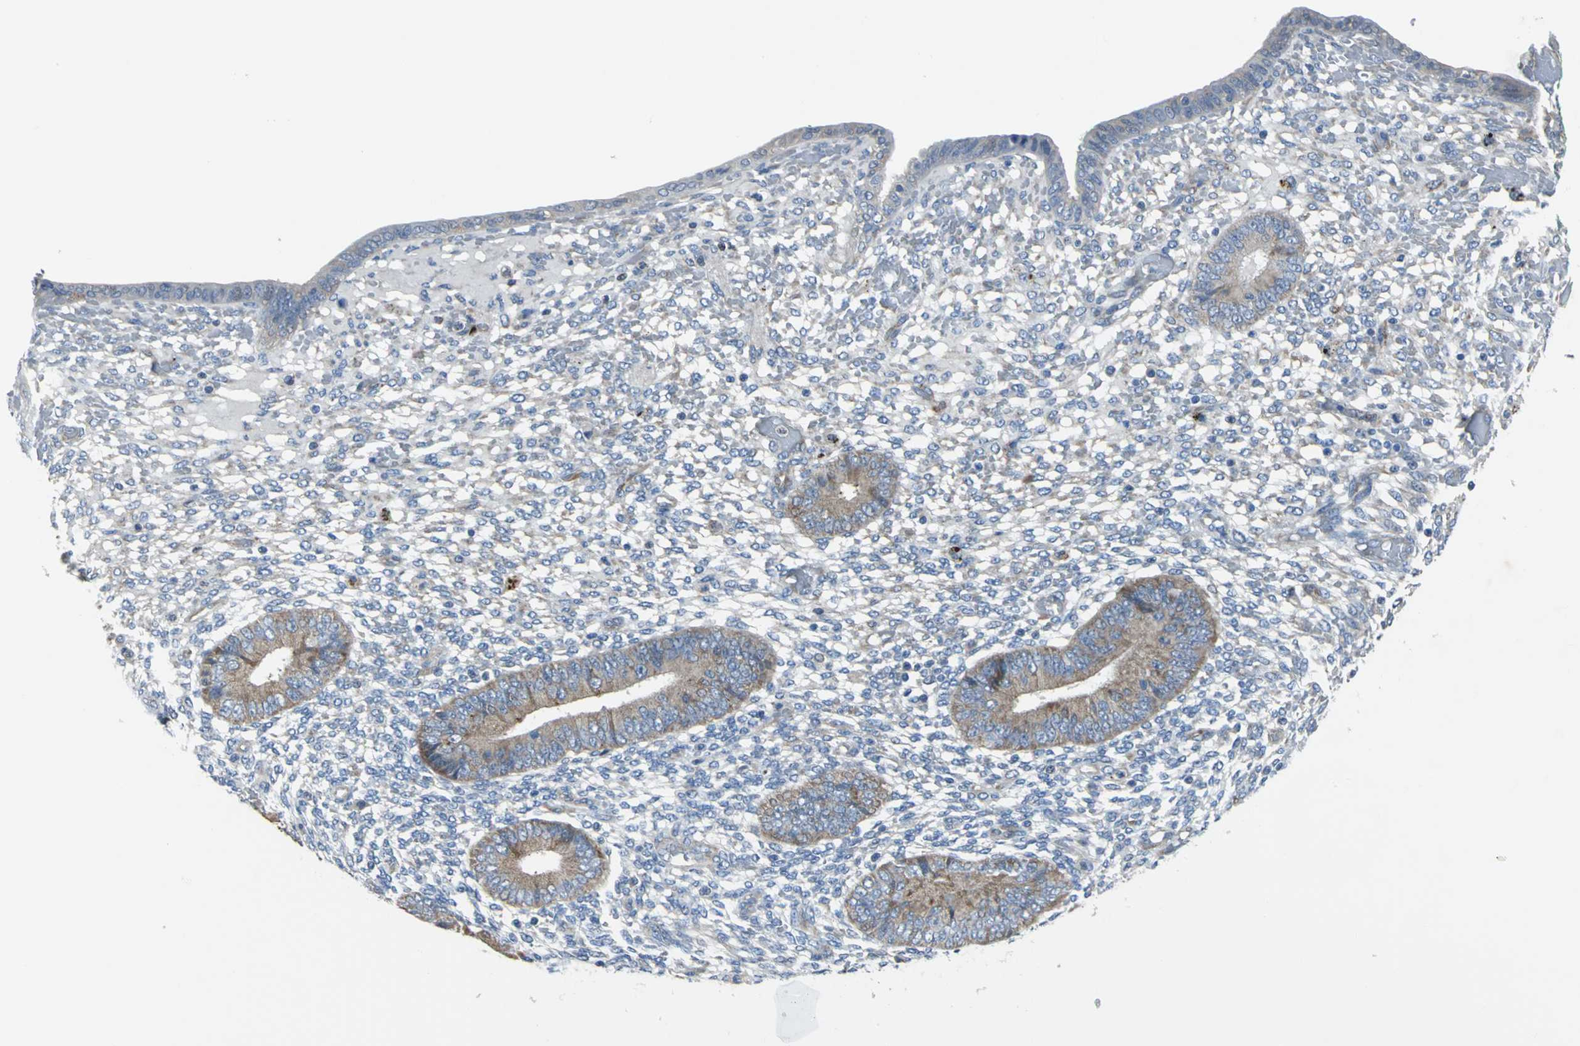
{"staining": {"intensity": "negative", "quantity": "none", "location": "none"}, "tissue": "endometrium", "cell_type": "Cells in endometrial stroma", "image_type": "normal", "snomed": [{"axis": "morphology", "description": "Normal tissue, NOS"}, {"axis": "topography", "description": "Endometrium"}], "caption": "Human endometrium stained for a protein using IHC exhibits no expression in cells in endometrial stroma.", "gene": "EIF5A", "patient": {"sex": "female", "age": 42}}